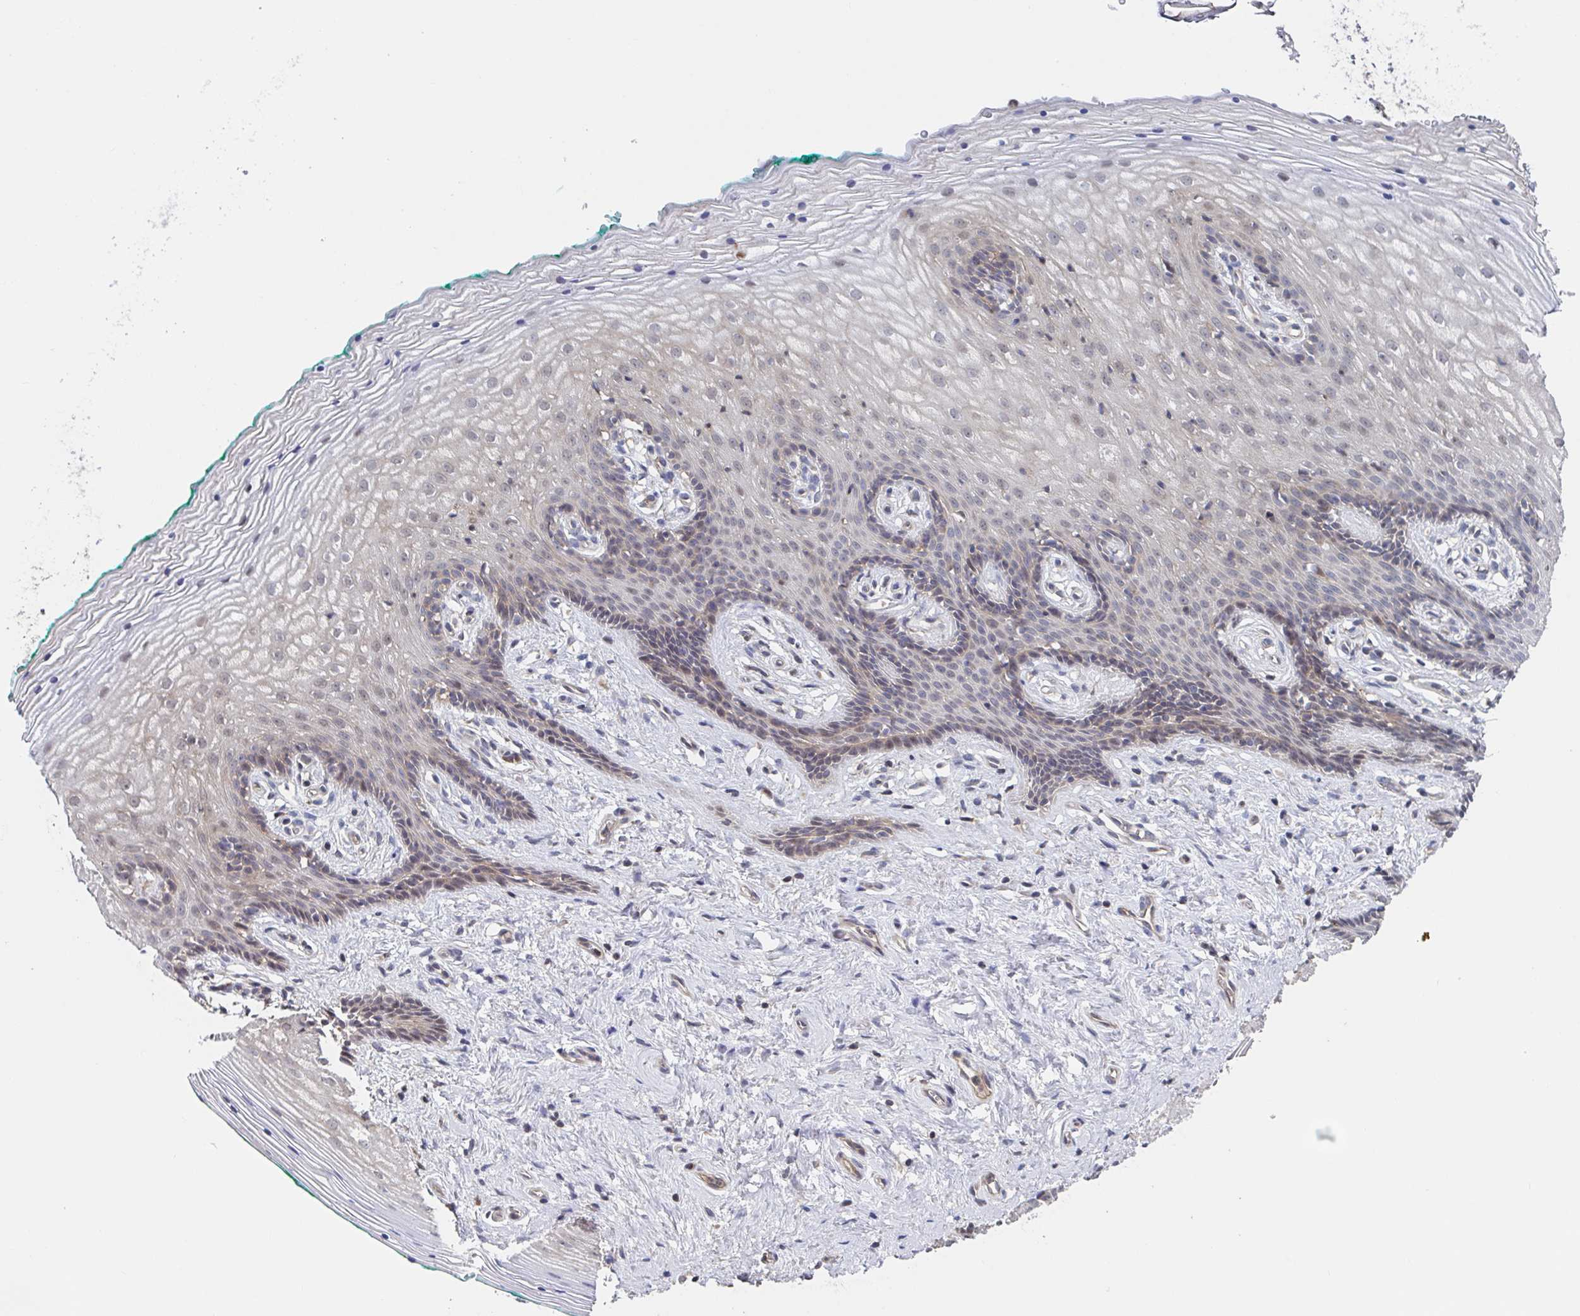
{"staining": {"intensity": "weak", "quantity": "<25%", "location": "cytoplasmic/membranous"}, "tissue": "vagina", "cell_type": "Squamous epithelial cells", "image_type": "normal", "snomed": [{"axis": "morphology", "description": "Normal tissue, NOS"}, {"axis": "topography", "description": "Vagina"}], "caption": "High power microscopy photomicrograph of an immunohistochemistry (IHC) histopathology image of normal vagina, revealing no significant staining in squamous epithelial cells. (DAB (3,3'-diaminobenzidine) IHC with hematoxylin counter stain).", "gene": "DHRS12", "patient": {"sex": "female", "age": 45}}